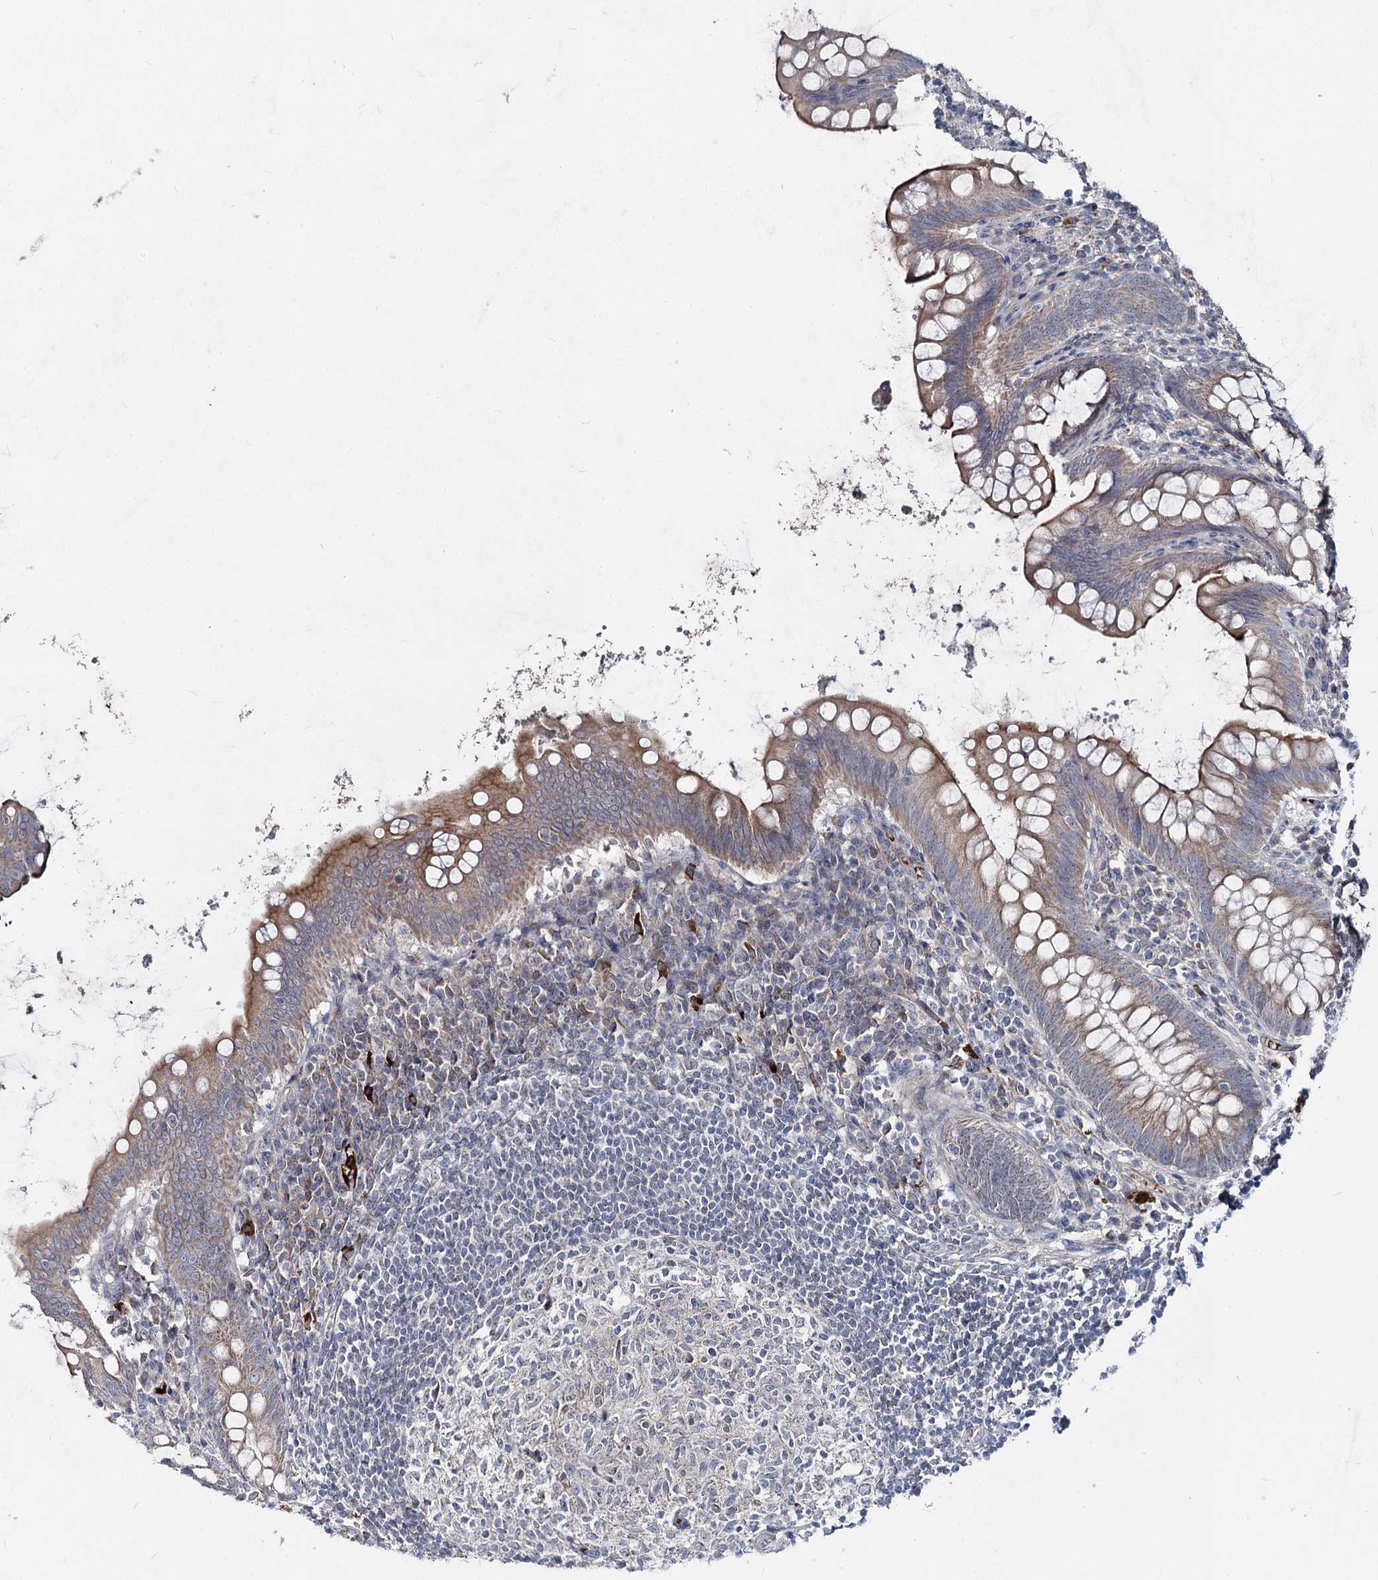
{"staining": {"intensity": "weak", "quantity": ">75%", "location": "cytoplasmic/membranous"}, "tissue": "appendix", "cell_type": "Glandular cells", "image_type": "normal", "snomed": [{"axis": "morphology", "description": "Normal tissue, NOS"}, {"axis": "topography", "description": "Appendix"}], "caption": "The micrograph displays staining of benign appendix, revealing weak cytoplasmic/membranous protein positivity (brown color) within glandular cells. (Stains: DAB (3,3'-diaminobenzidine) in brown, nuclei in blue, Microscopy: brightfield microscopy at high magnification).", "gene": "RNF6", "patient": {"sex": "female", "age": 33}}